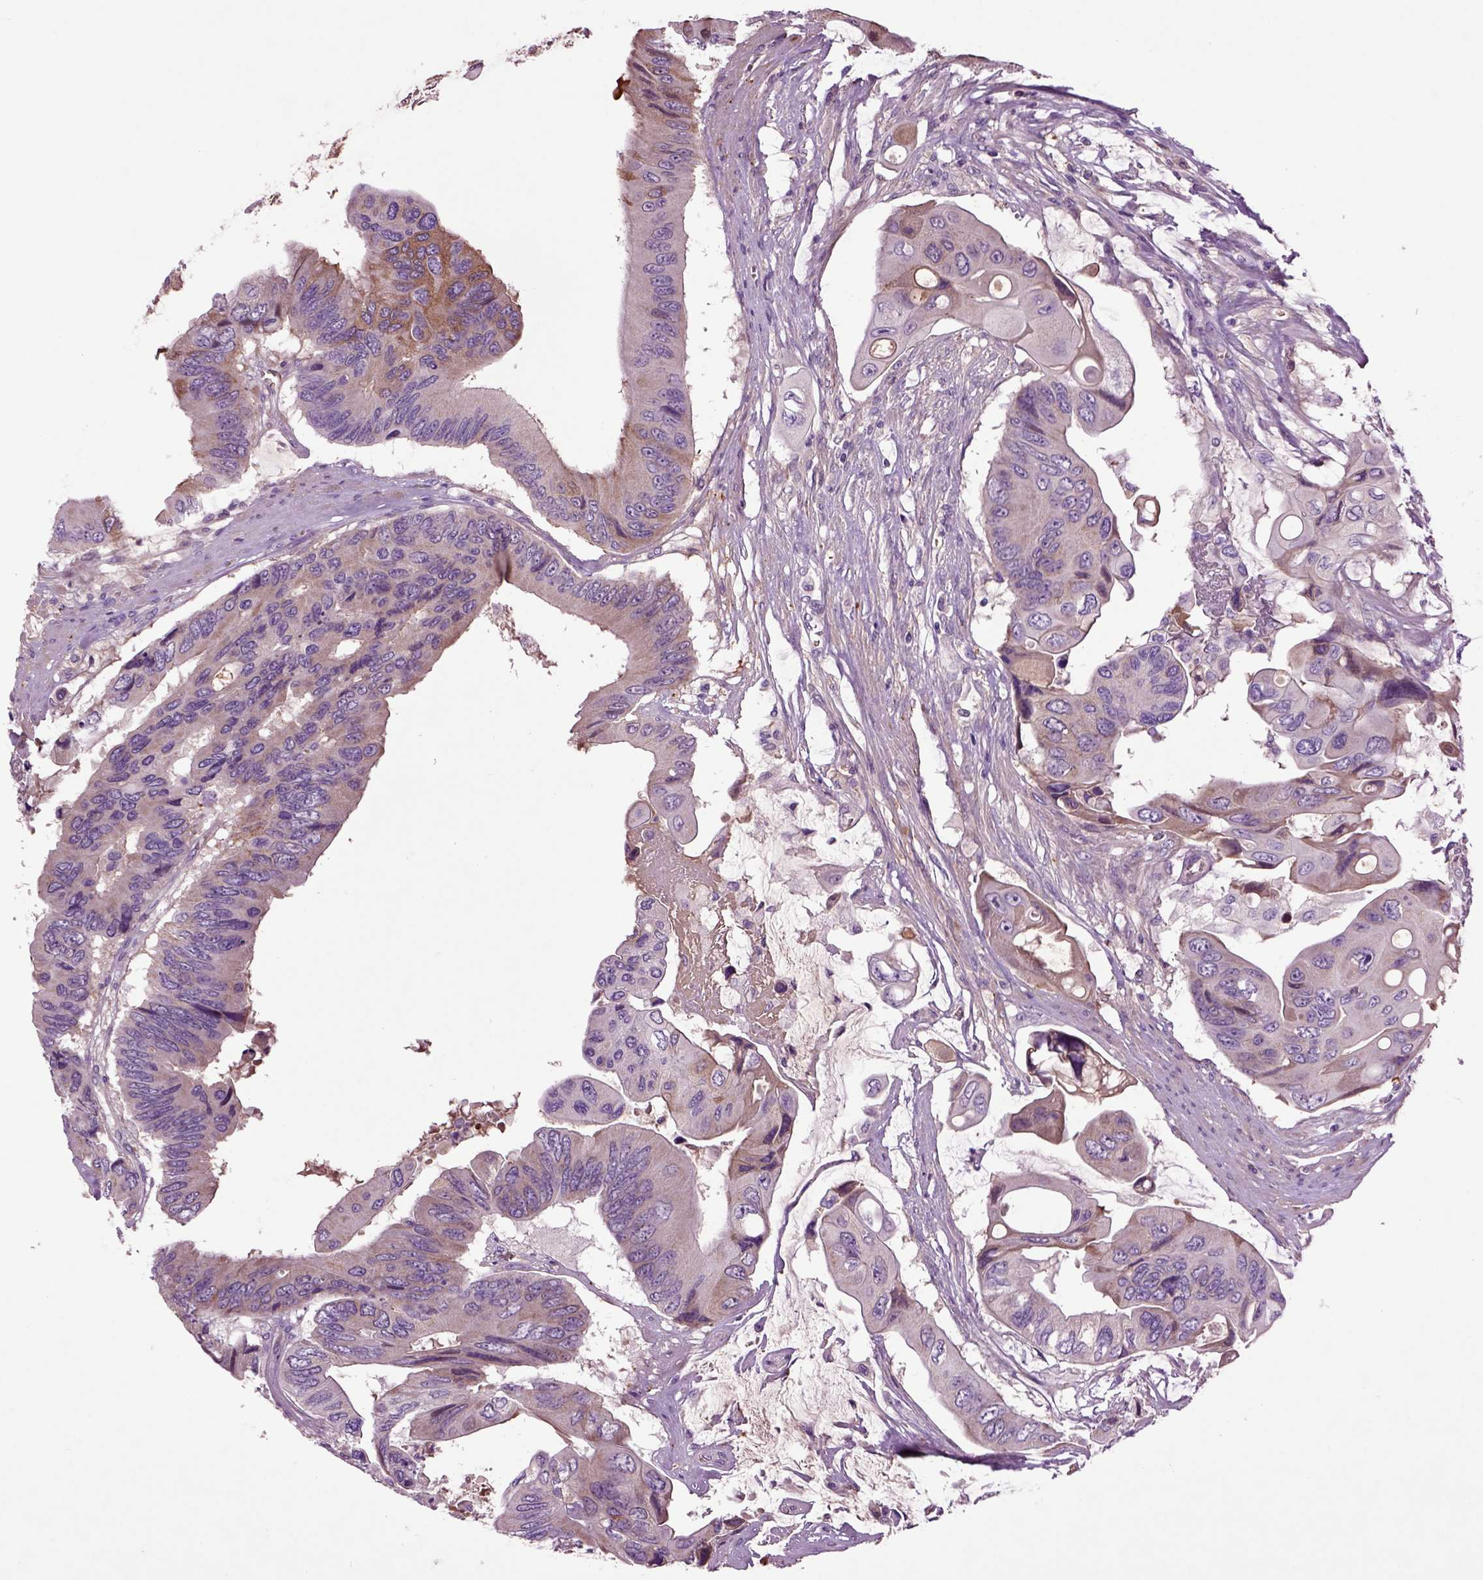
{"staining": {"intensity": "weak", "quantity": "25%-75%", "location": "cytoplasmic/membranous"}, "tissue": "colorectal cancer", "cell_type": "Tumor cells", "image_type": "cancer", "snomed": [{"axis": "morphology", "description": "Adenocarcinoma, NOS"}, {"axis": "topography", "description": "Rectum"}], "caption": "Immunohistochemistry (IHC) image of human adenocarcinoma (colorectal) stained for a protein (brown), which displays low levels of weak cytoplasmic/membranous staining in about 25%-75% of tumor cells.", "gene": "SPON1", "patient": {"sex": "male", "age": 63}}